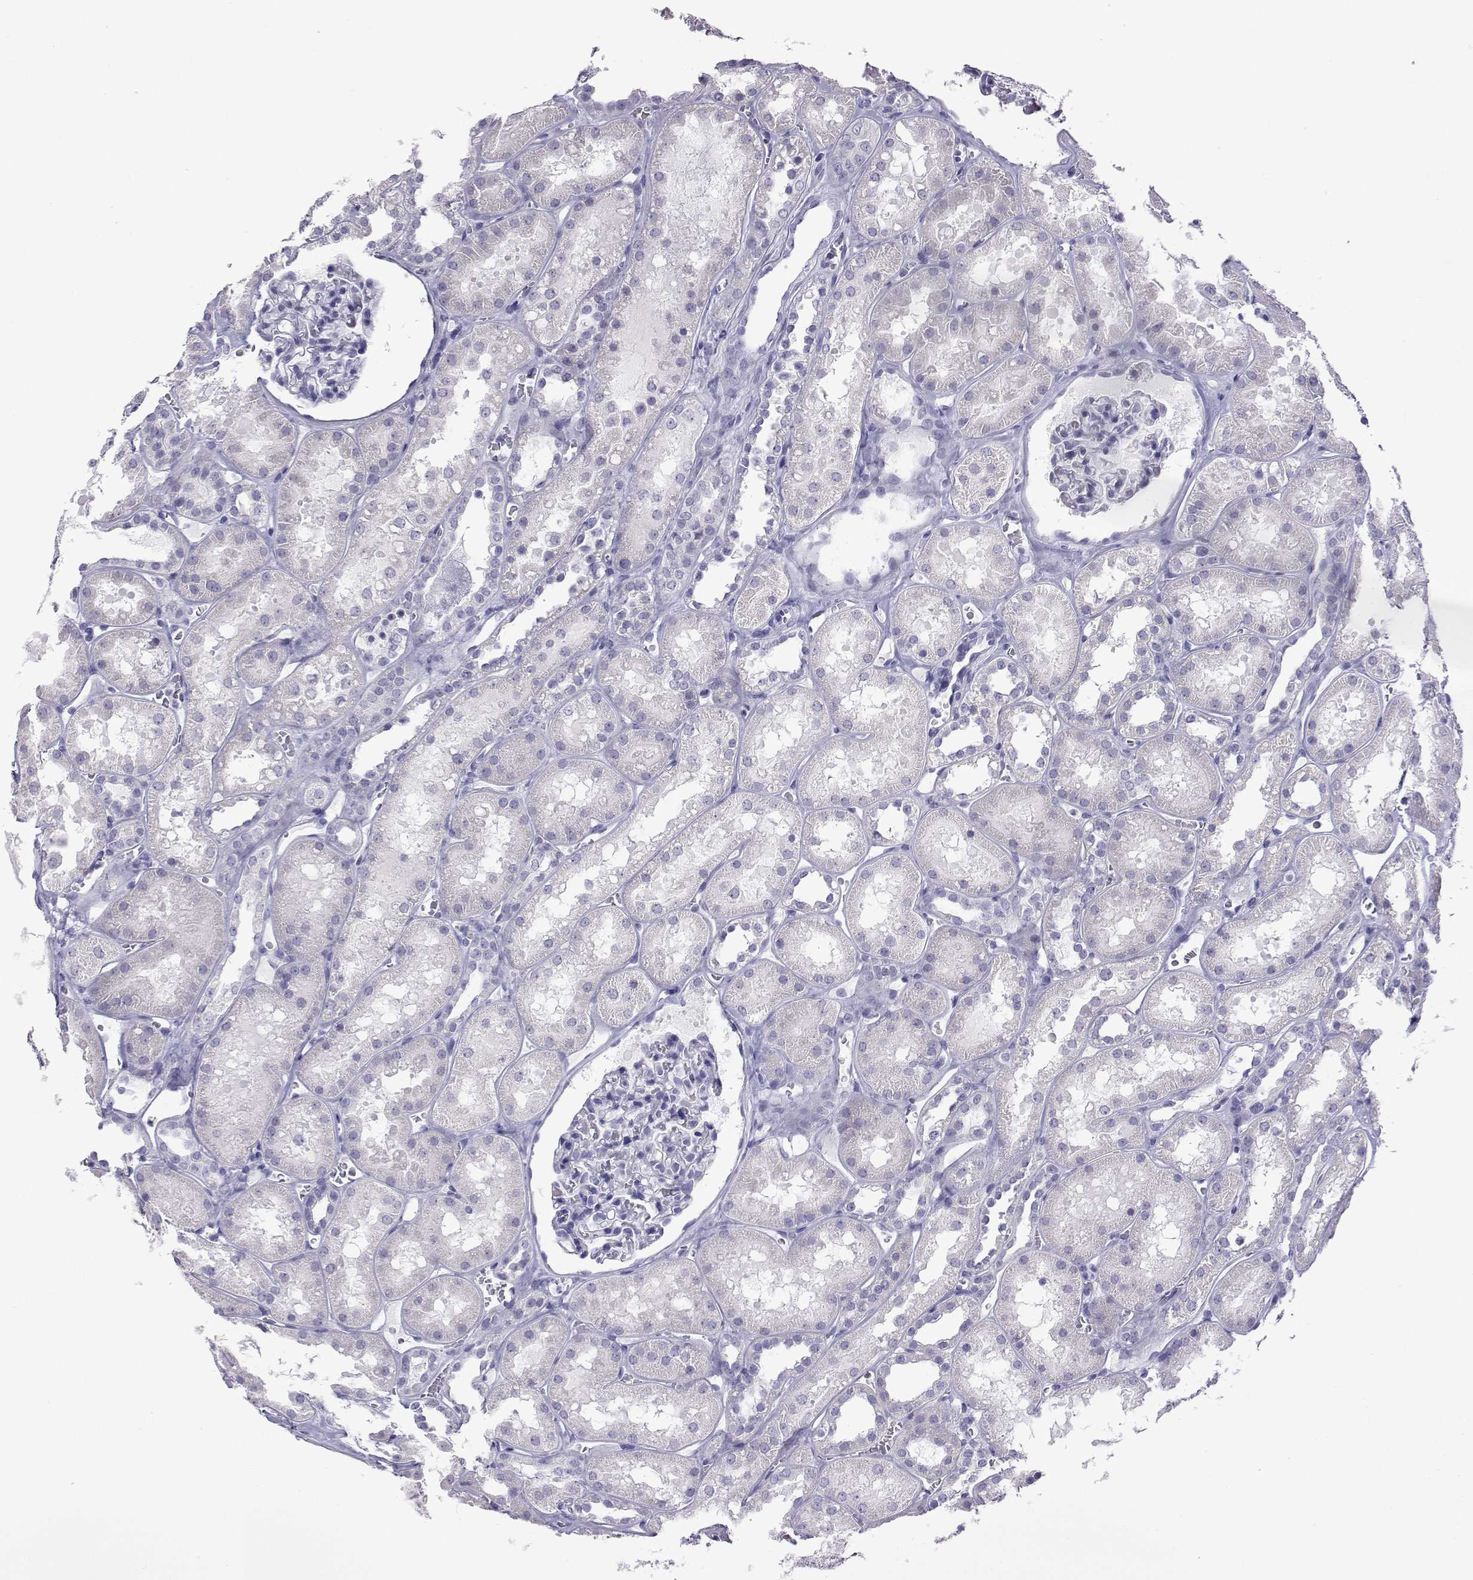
{"staining": {"intensity": "negative", "quantity": "none", "location": "none"}, "tissue": "kidney", "cell_type": "Cells in glomeruli", "image_type": "normal", "snomed": [{"axis": "morphology", "description": "Normal tissue, NOS"}, {"axis": "topography", "description": "Kidney"}], "caption": "This is an IHC photomicrograph of unremarkable human kidney. There is no positivity in cells in glomeruli.", "gene": "PLIN4", "patient": {"sex": "female", "age": 41}}